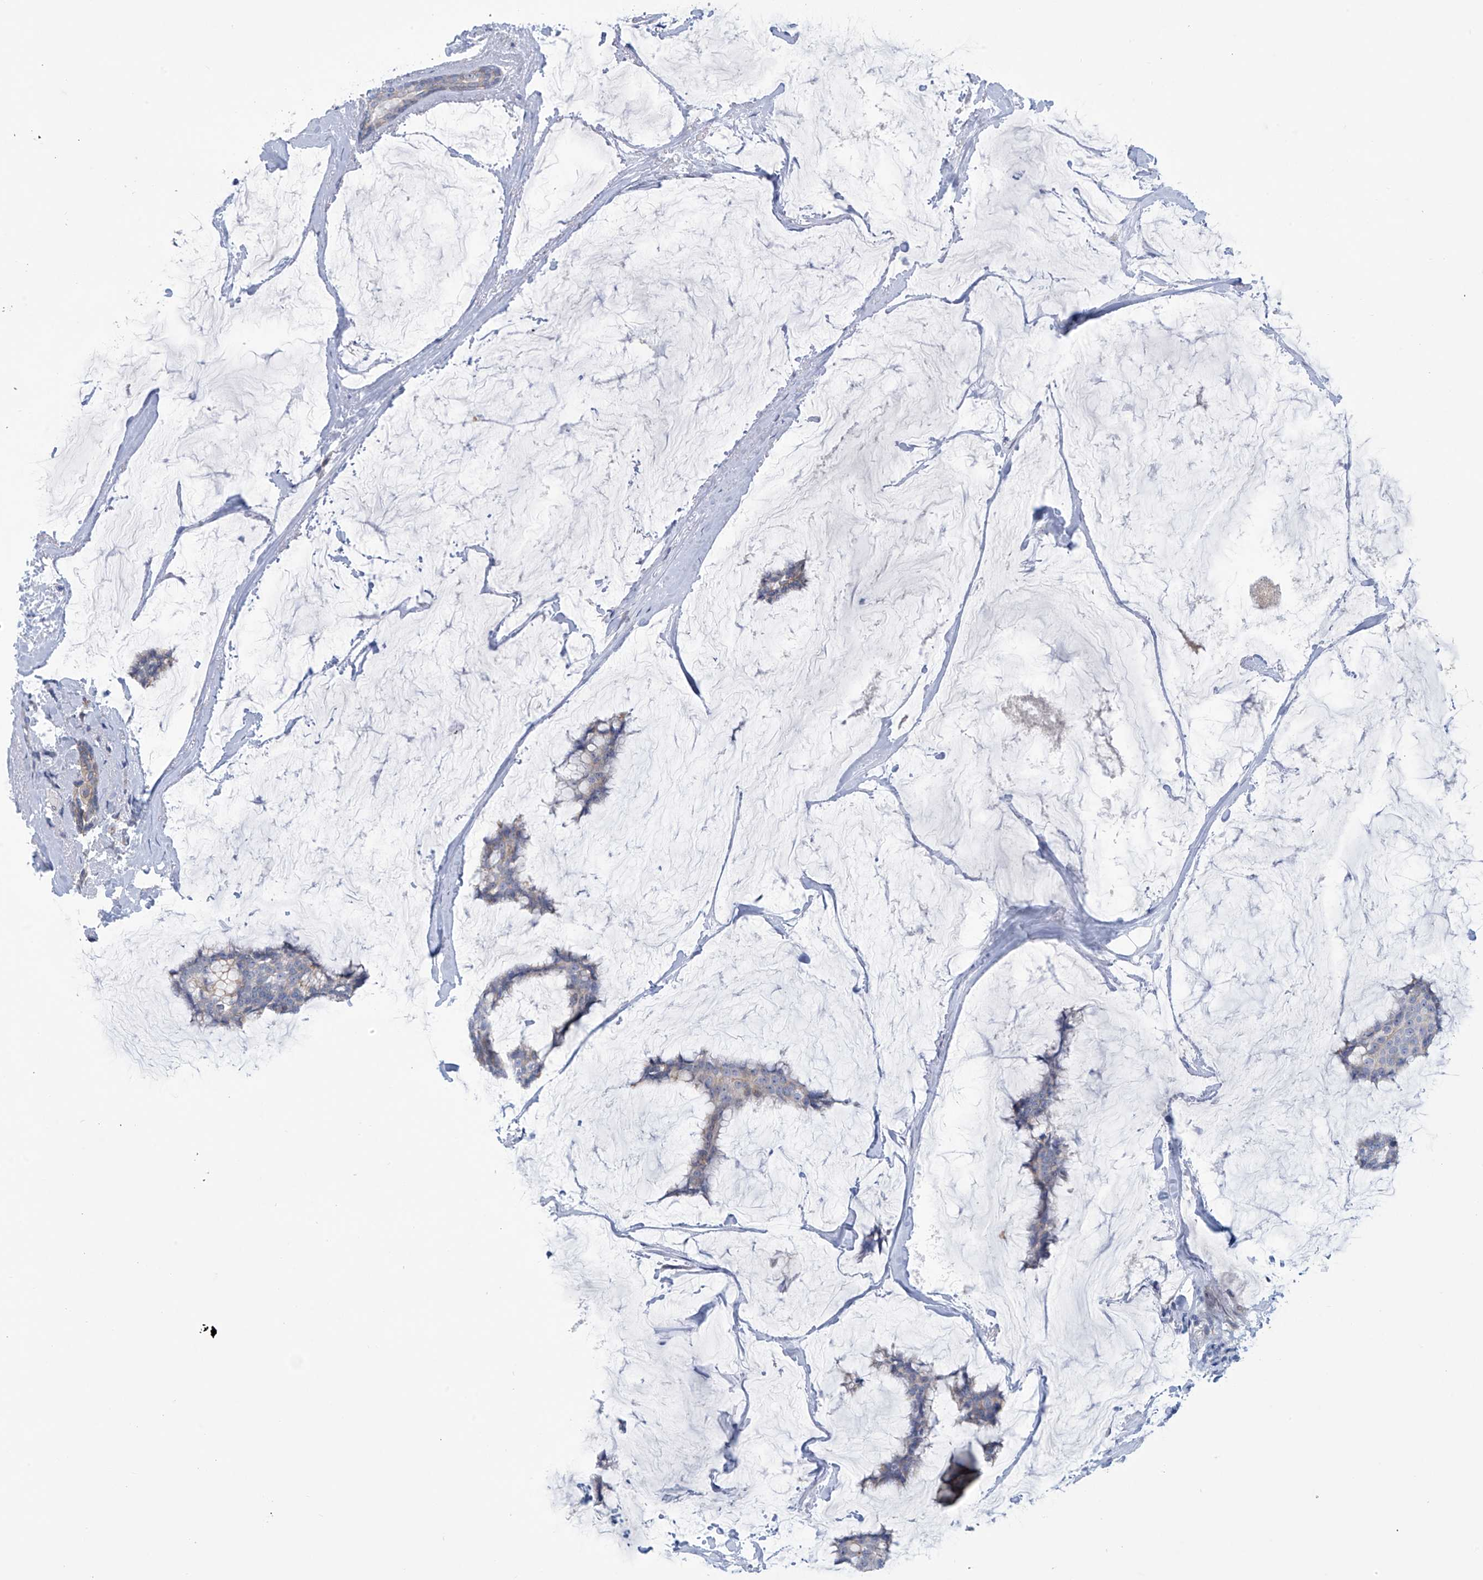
{"staining": {"intensity": "weak", "quantity": "<25%", "location": "cytoplasmic/membranous"}, "tissue": "breast cancer", "cell_type": "Tumor cells", "image_type": "cancer", "snomed": [{"axis": "morphology", "description": "Duct carcinoma"}, {"axis": "topography", "description": "Breast"}], "caption": "Immunohistochemical staining of human breast cancer reveals no significant staining in tumor cells.", "gene": "ABHD13", "patient": {"sex": "female", "age": 93}}